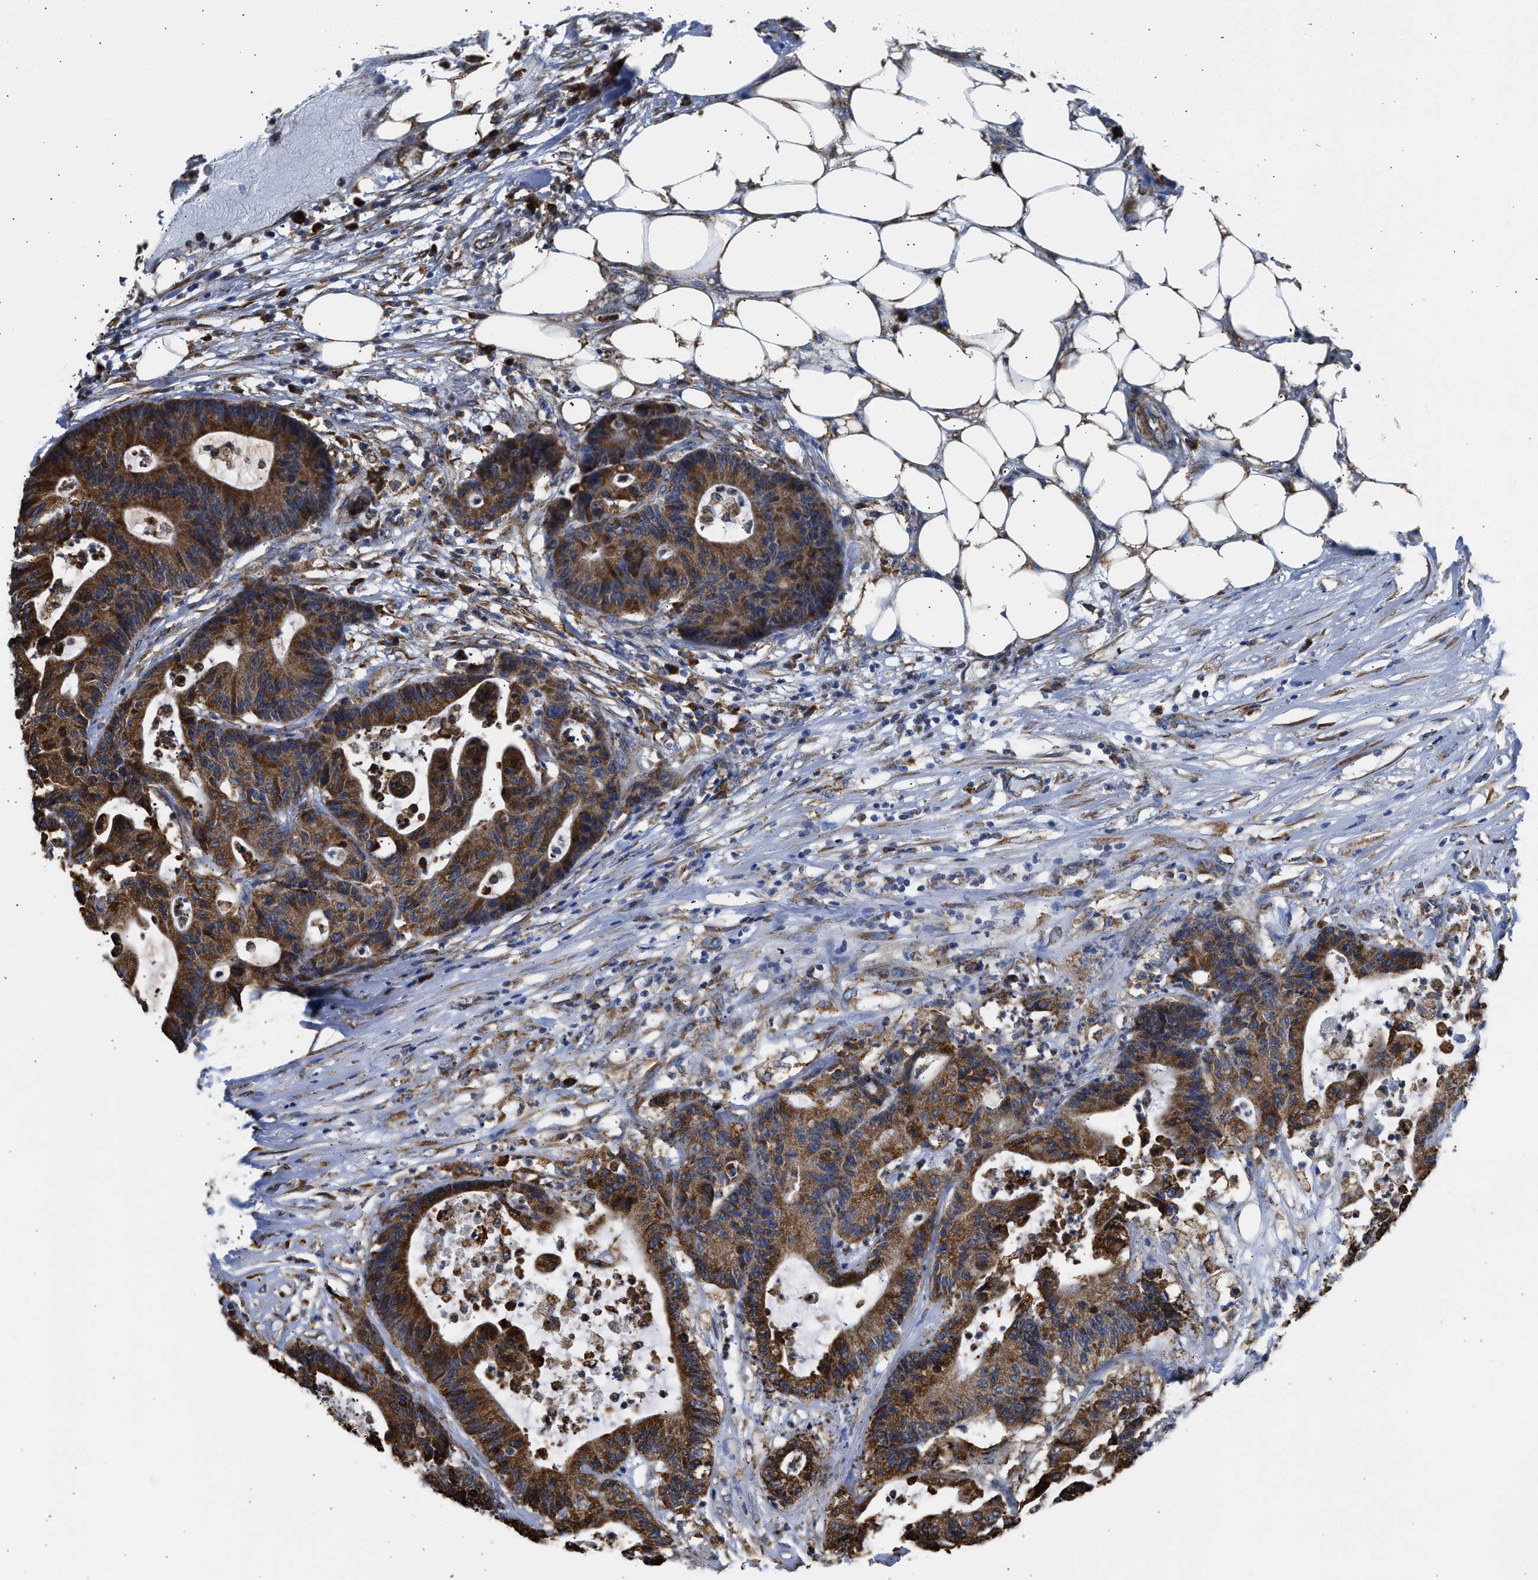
{"staining": {"intensity": "strong", "quantity": ">75%", "location": "cytoplasmic/membranous"}, "tissue": "colorectal cancer", "cell_type": "Tumor cells", "image_type": "cancer", "snomed": [{"axis": "morphology", "description": "Adenocarcinoma, NOS"}, {"axis": "topography", "description": "Colon"}], "caption": "DAB (3,3'-diaminobenzidine) immunohistochemical staining of colorectal adenocarcinoma demonstrates strong cytoplasmic/membranous protein positivity in about >75% of tumor cells.", "gene": "CYCS", "patient": {"sex": "female", "age": 84}}